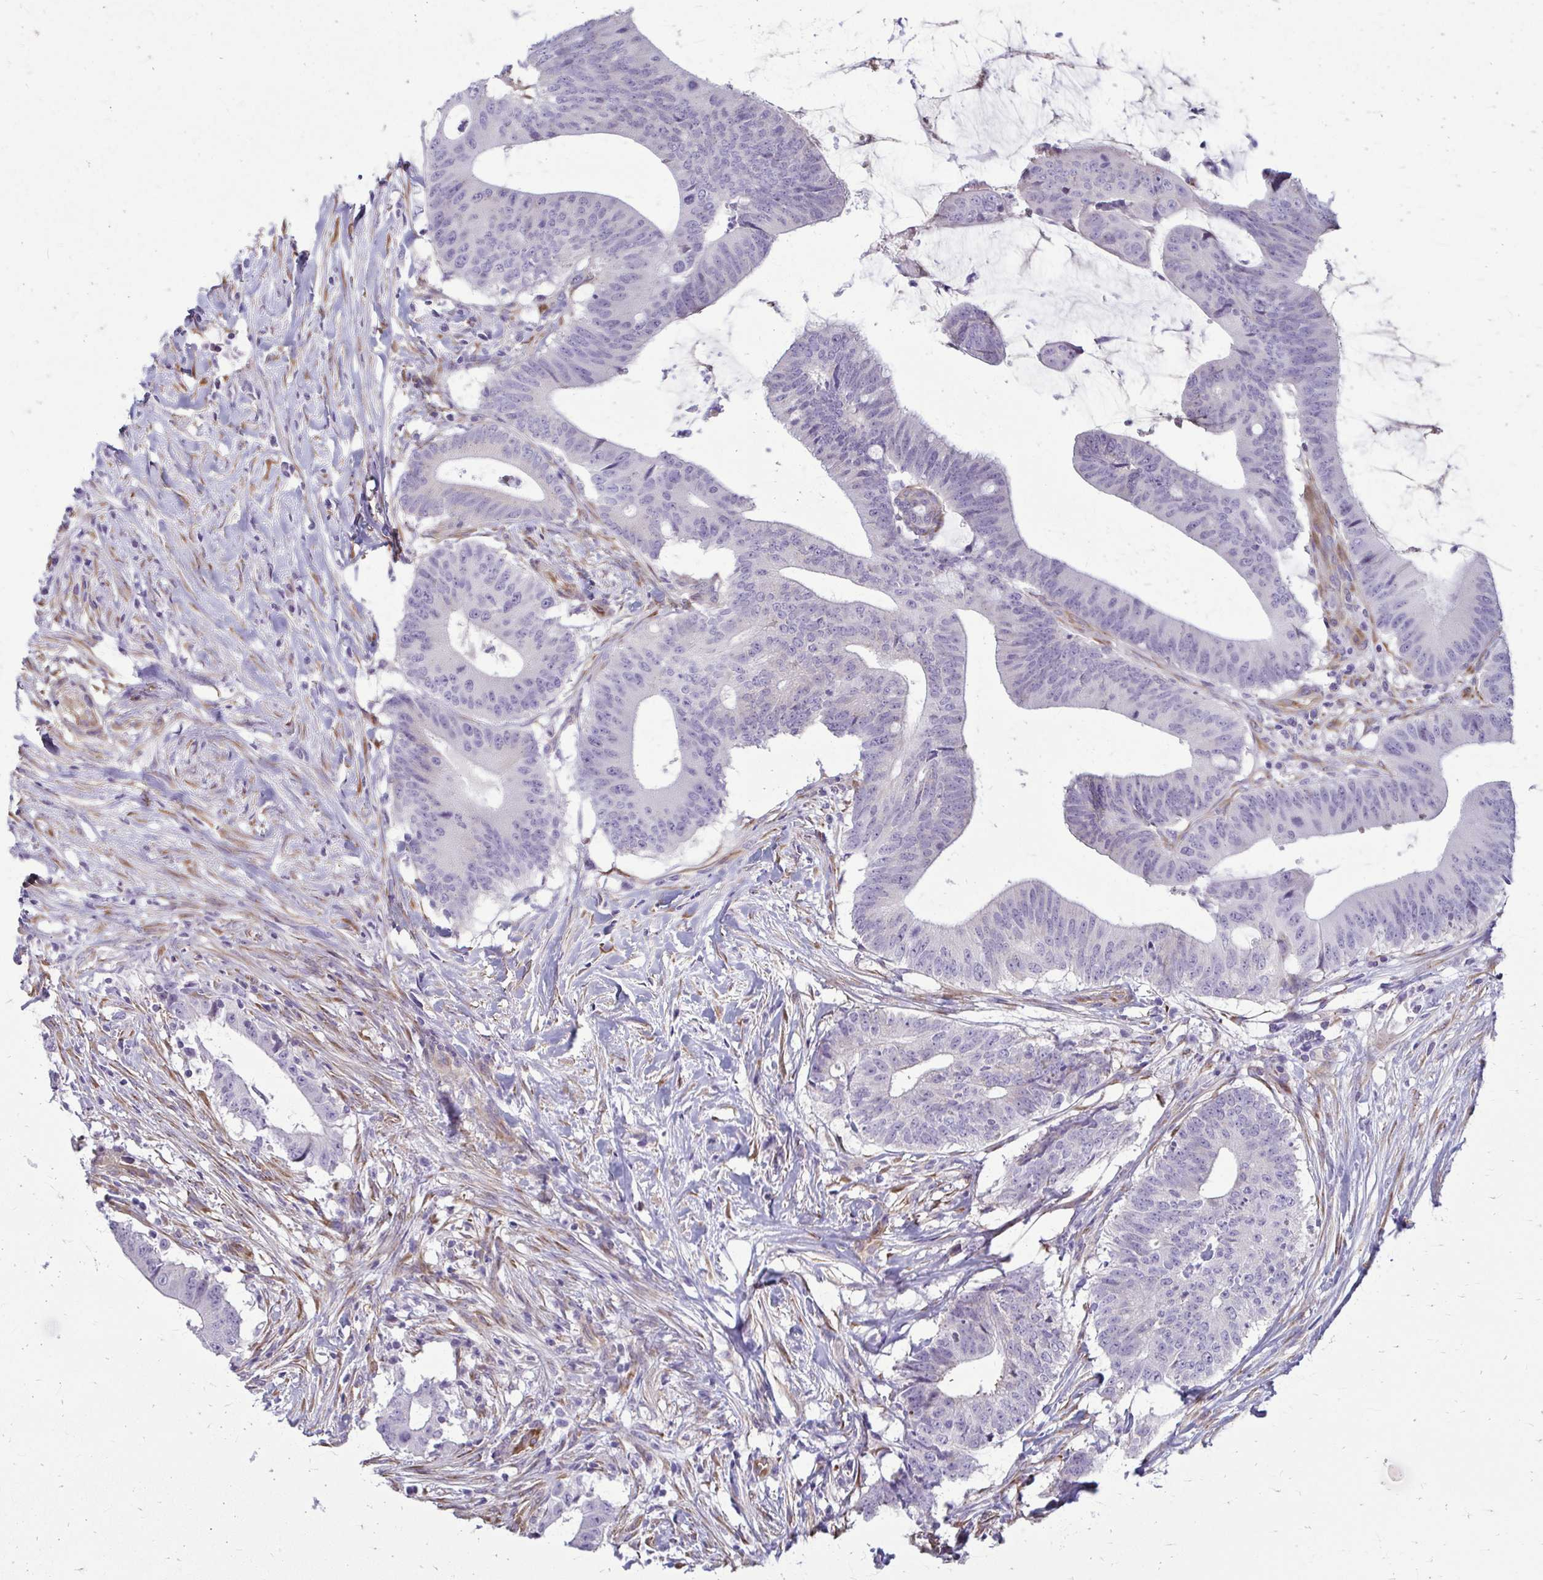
{"staining": {"intensity": "negative", "quantity": "none", "location": "none"}, "tissue": "colorectal cancer", "cell_type": "Tumor cells", "image_type": "cancer", "snomed": [{"axis": "morphology", "description": "Adenocarcinoma, NOS"}, {"axis": "topography", "description": "Colon"}], "caption": "A photomicrograph of colorectal cancer (adenocarcinoma) stained for a protein displays no brown staining in tumor cells.", "gene": "DEPP1", "patient": {"sex": "female", "age": 43}}